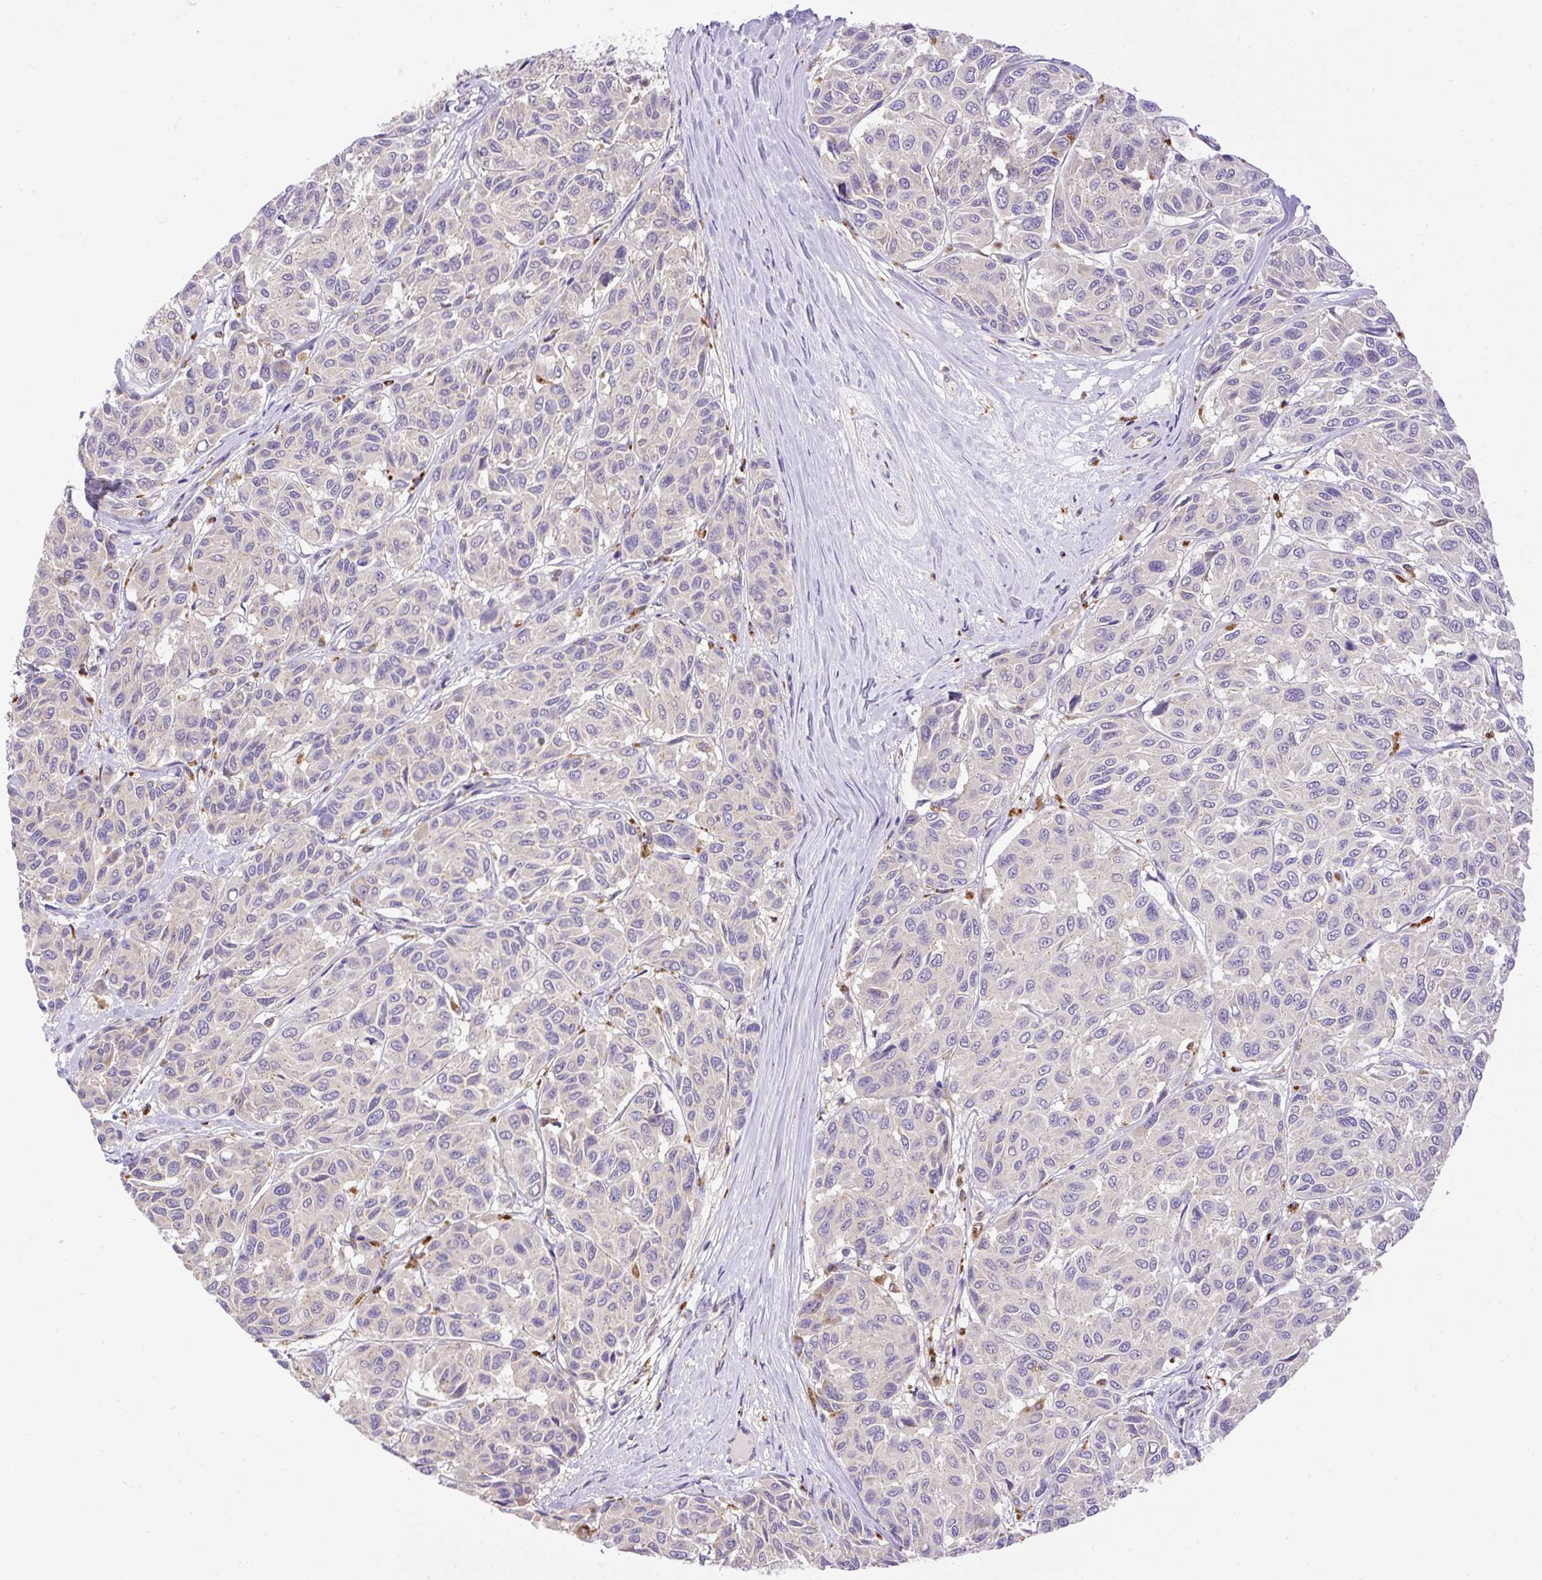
{"staining": {"intensity": "negative", "quantity": "none", "location": "none"}, "tissue": "melanoma", "cell_type": "Tumor cells", "image_type": "cancer", "snomed": [{"axis": "morphology", "description": "Malignant melanoma, NOS"}, {"axis": "topography", "description": "Skin"}], "caption": "Immunohistochemical staining of melanoma displays no significant staining in tumor cells. (DAB IHC with hematoxylin counter stain).", "gene": "HEXB", "patient": {"sex": "female", "age": 66}}